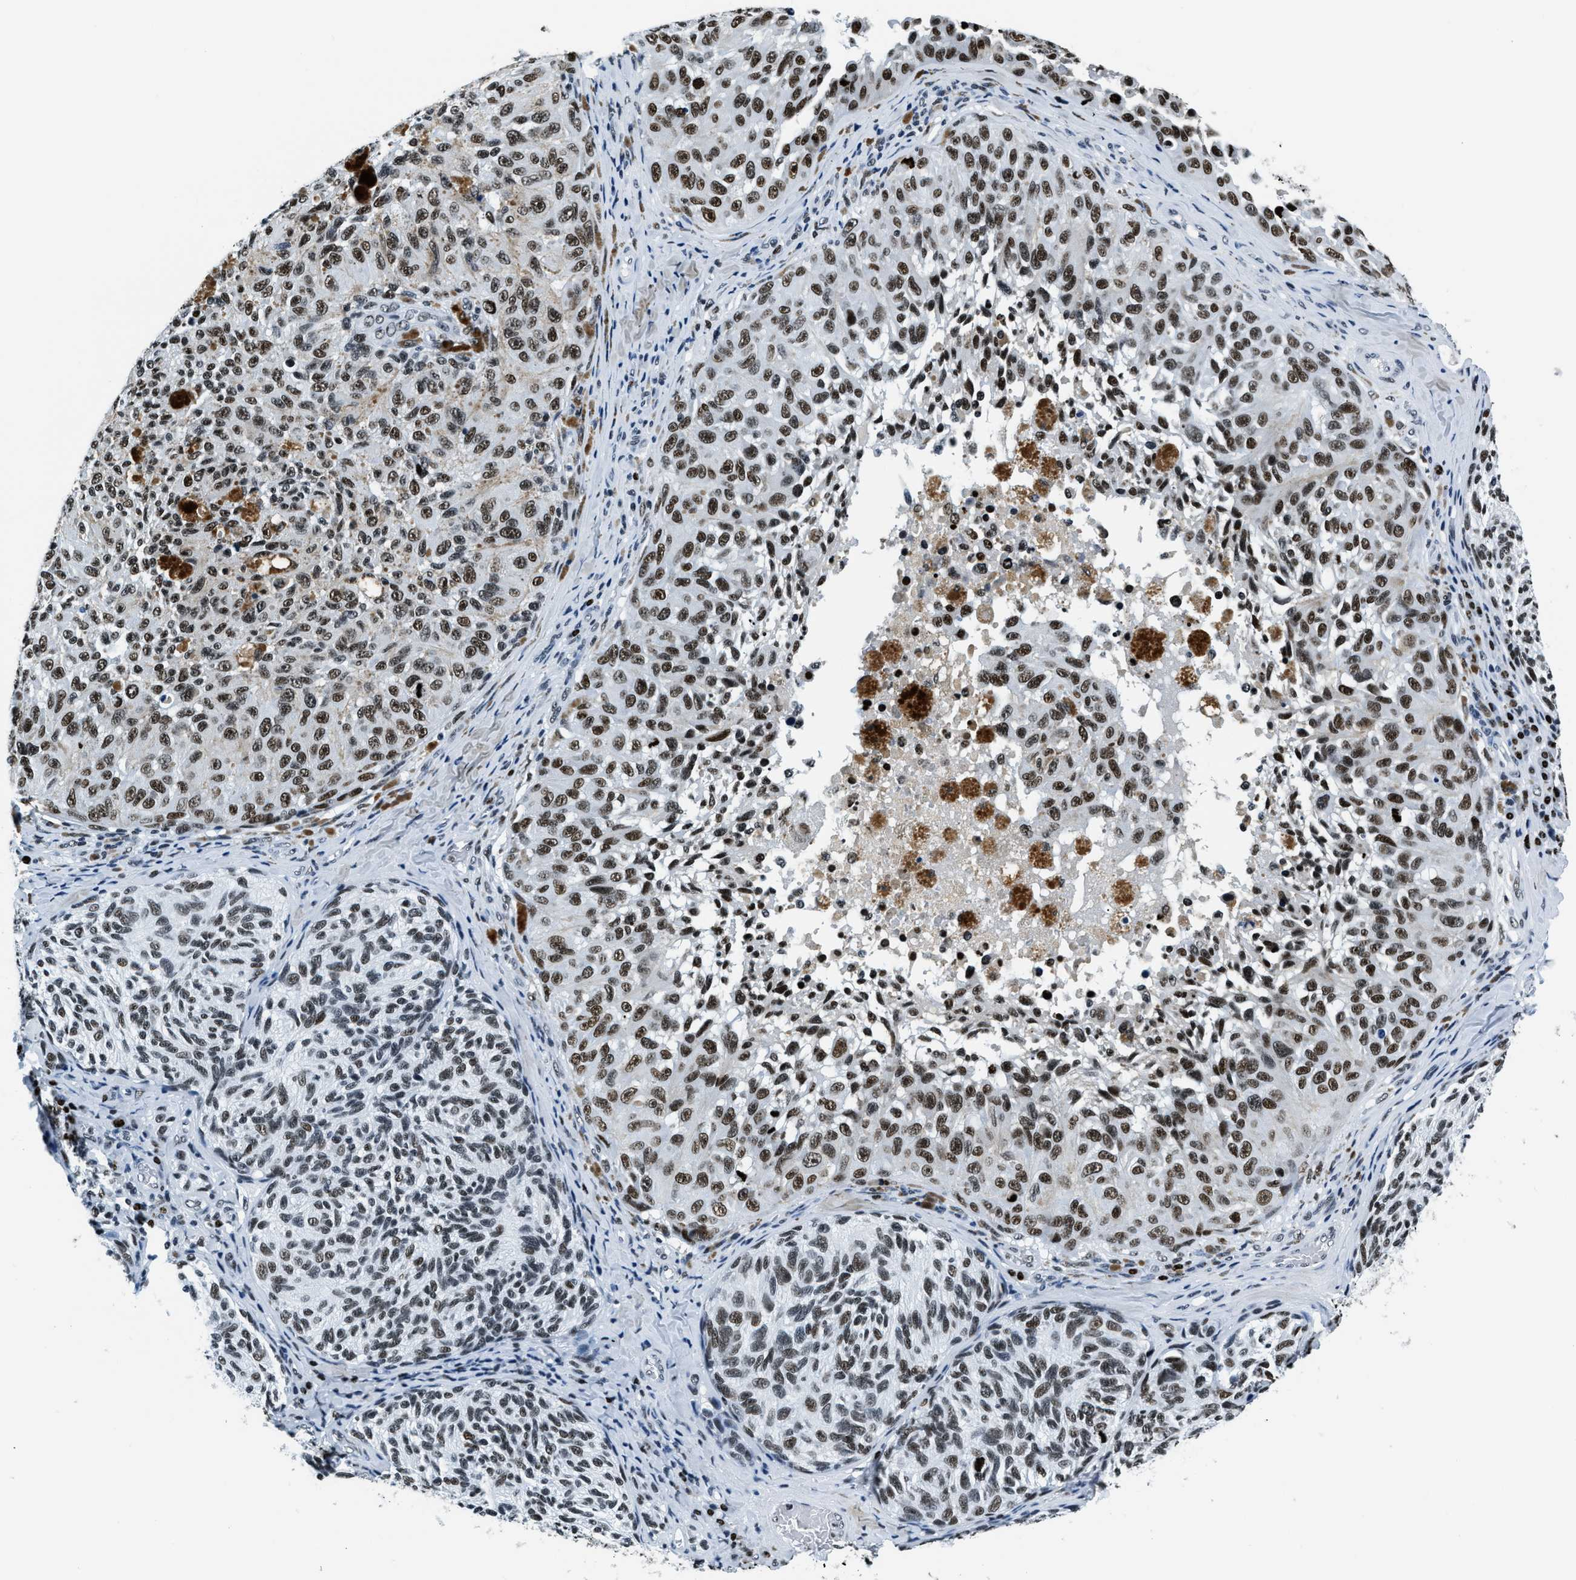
{"staining": {"intensity": "strong", "quantity": ">75%", "location": "nuclear"}, "tissue": "melanoma", "cell_type": "Tumor cells", "image_type": "cancer", "snomed": [{"axis": "morphology", "description": "Malignant melanoma, NOS"}, {"axis": "topography", "description": "Skin"}], "caption": "High-magnification brightfield microscopy of melanoma stained with DAB (3,3'-diaminobenzidine) (brown) and counterstained with hematoxylin (blue). tumor cells exhibit strong nuclear staining is seen in approximately>75% of cells. (IHC, brightfield microscopy, high magnification).", "gene": "TOP1", "patient": {"sex": "female", "age": 73}}